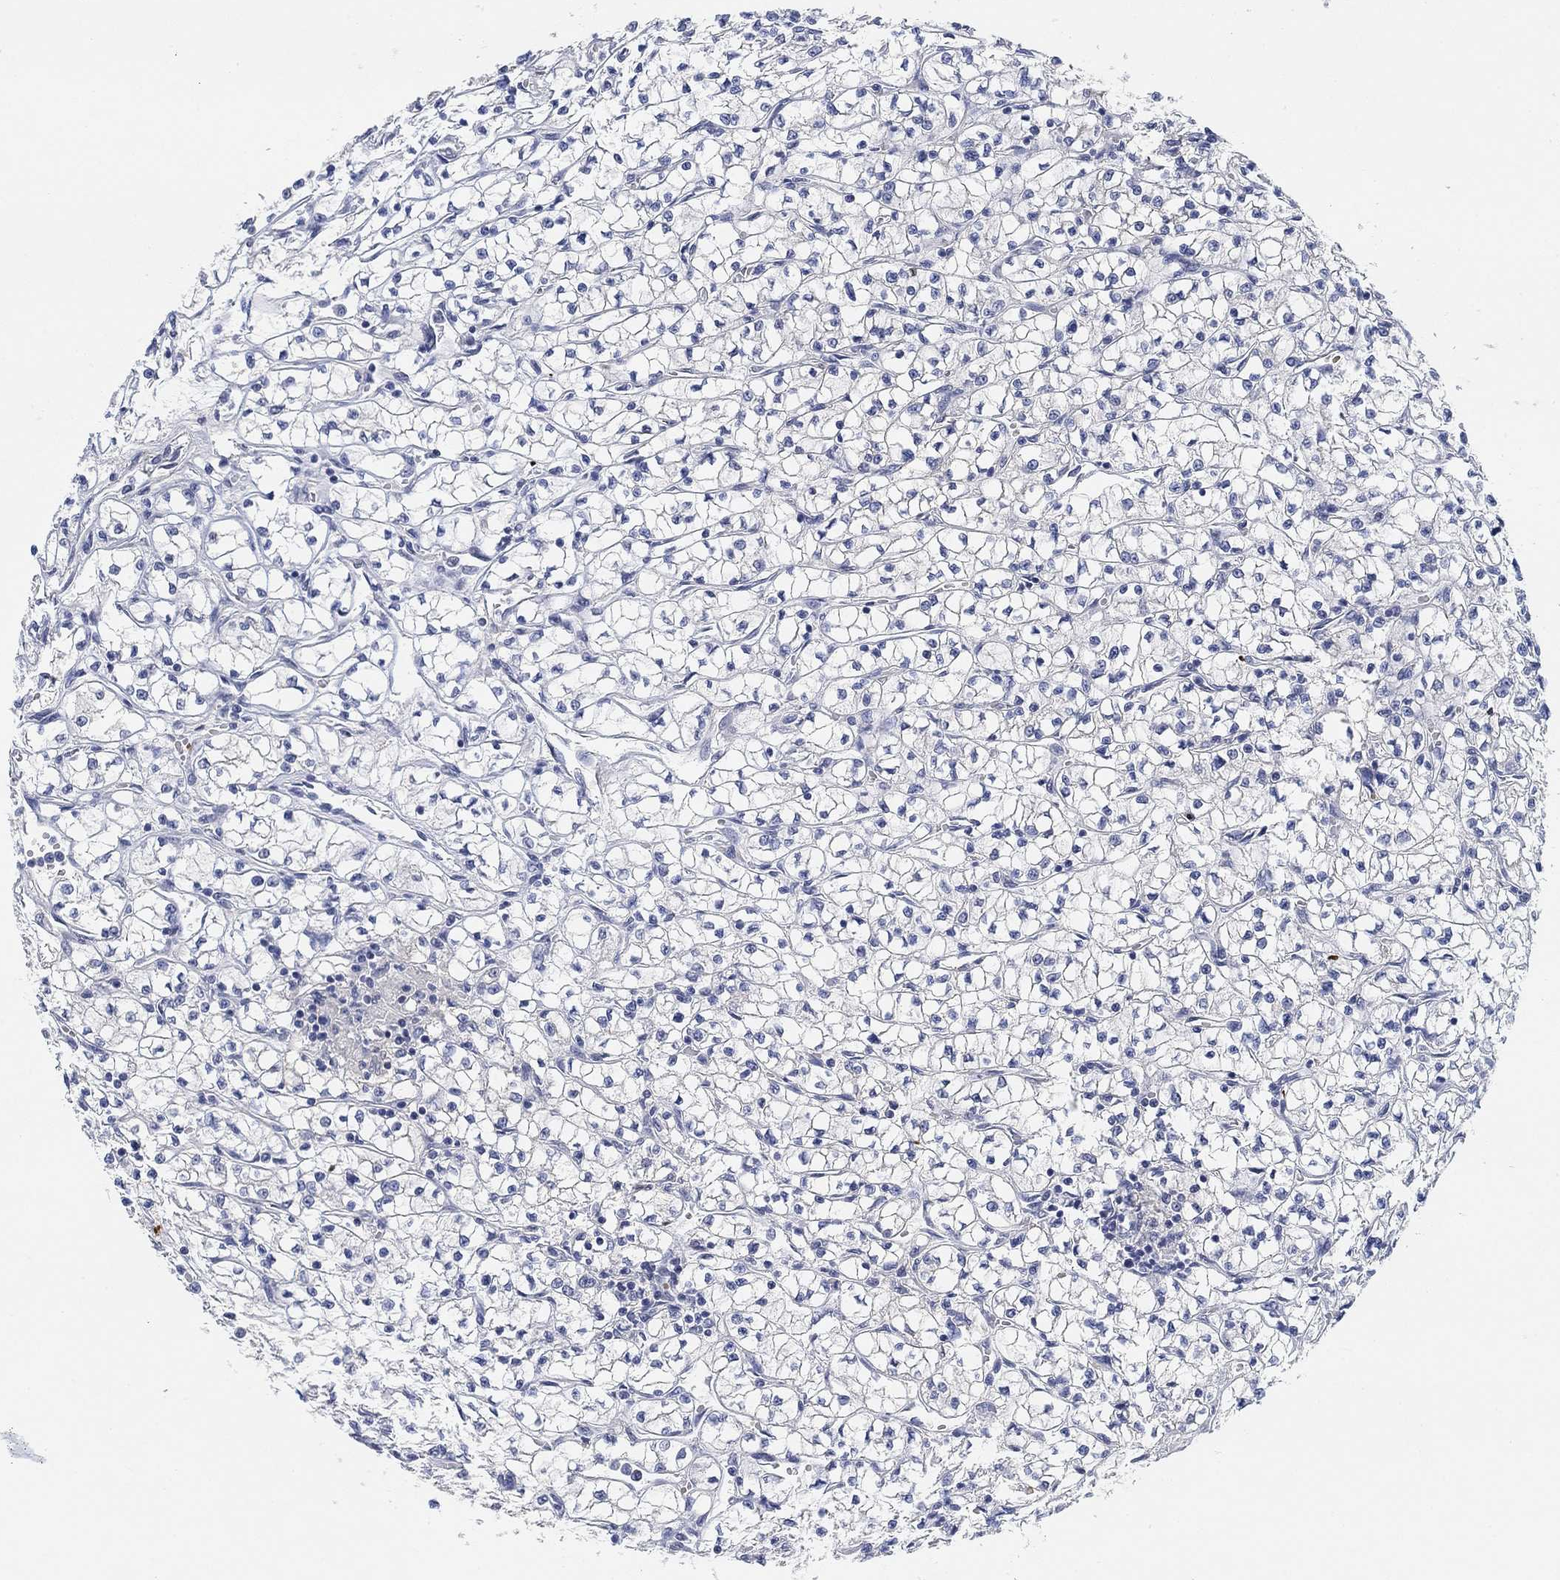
{"staining": {"intensity": "negative", "quantity": "none", "location": "none"}, "tissue": "renal cancer", "cell_type": "Tumor cells", "image_type": "cancer", "snomed": [{"axis": "morphology", "description": "Adenocarcinoma, NOS"}, {"axis": "topography", "description": "Kidney"}], "caption": "High power microscopy micrograph of an immunohistochemistry histopathology image of renal cancer, revealing no significant staining in tumor cells.", "gene": "PAX6", "patient": {"sex": "female", "age": 64}}